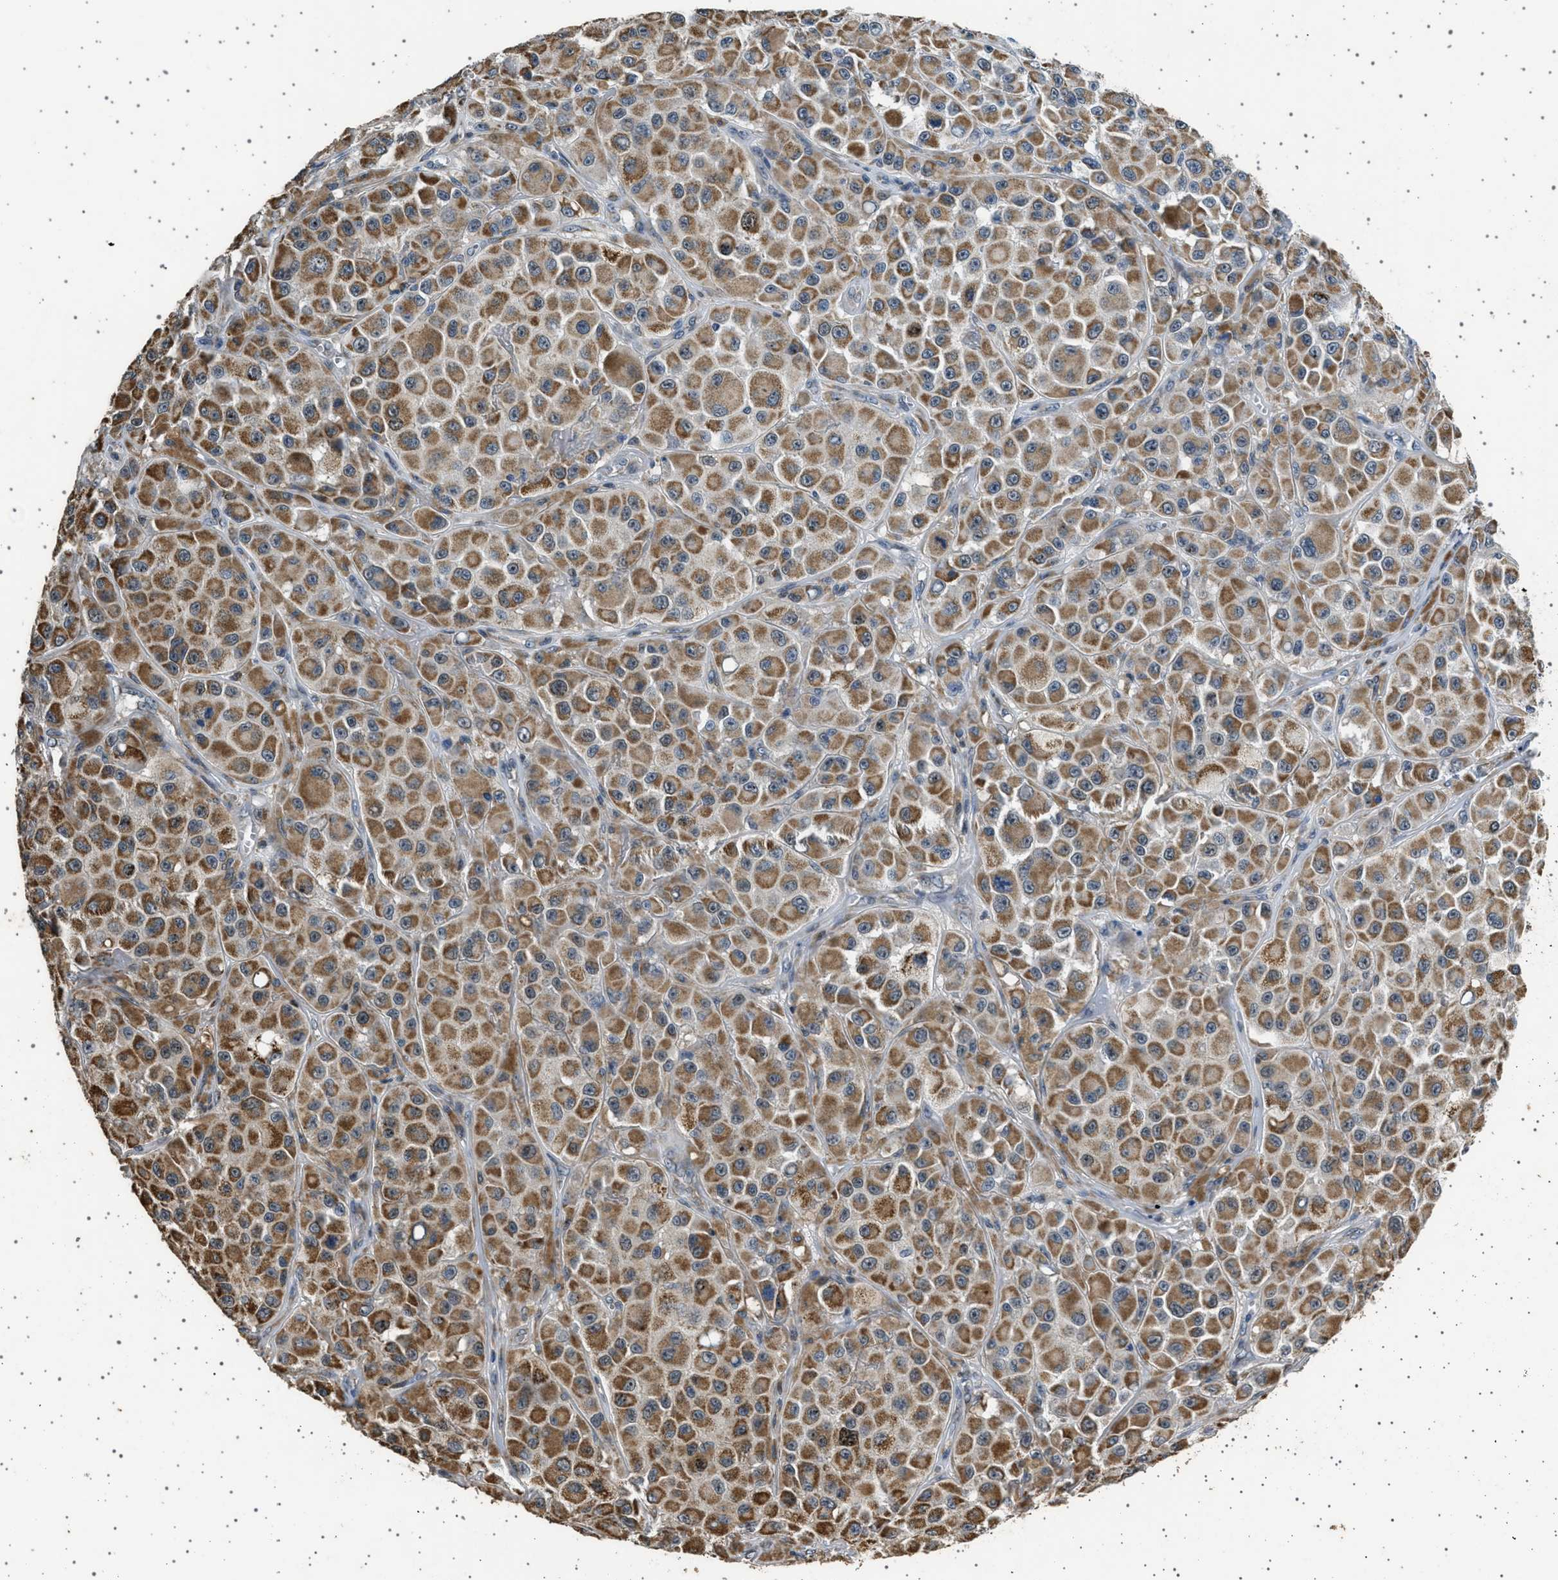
{"staining": {"intensity": "moderate", "quantity": ">75%", "location": "cytoplasmic/membranous"}, "tissue": "melanoma", "cell_type": "Tumor cells", "image_type": "cancer", "snomed": [{"axis": "morphology", "description": "Malignant melanoma, NOS"}, {"axis": "topography", "description": "Skin"}], "caption": "Moderate cytoplasmic/membranous expression for a protein is seen in about >75% of tumor cells of melanoma using IHC.", "gene": "KCNA4", "patient": {"sex": "male", "age": 84}}